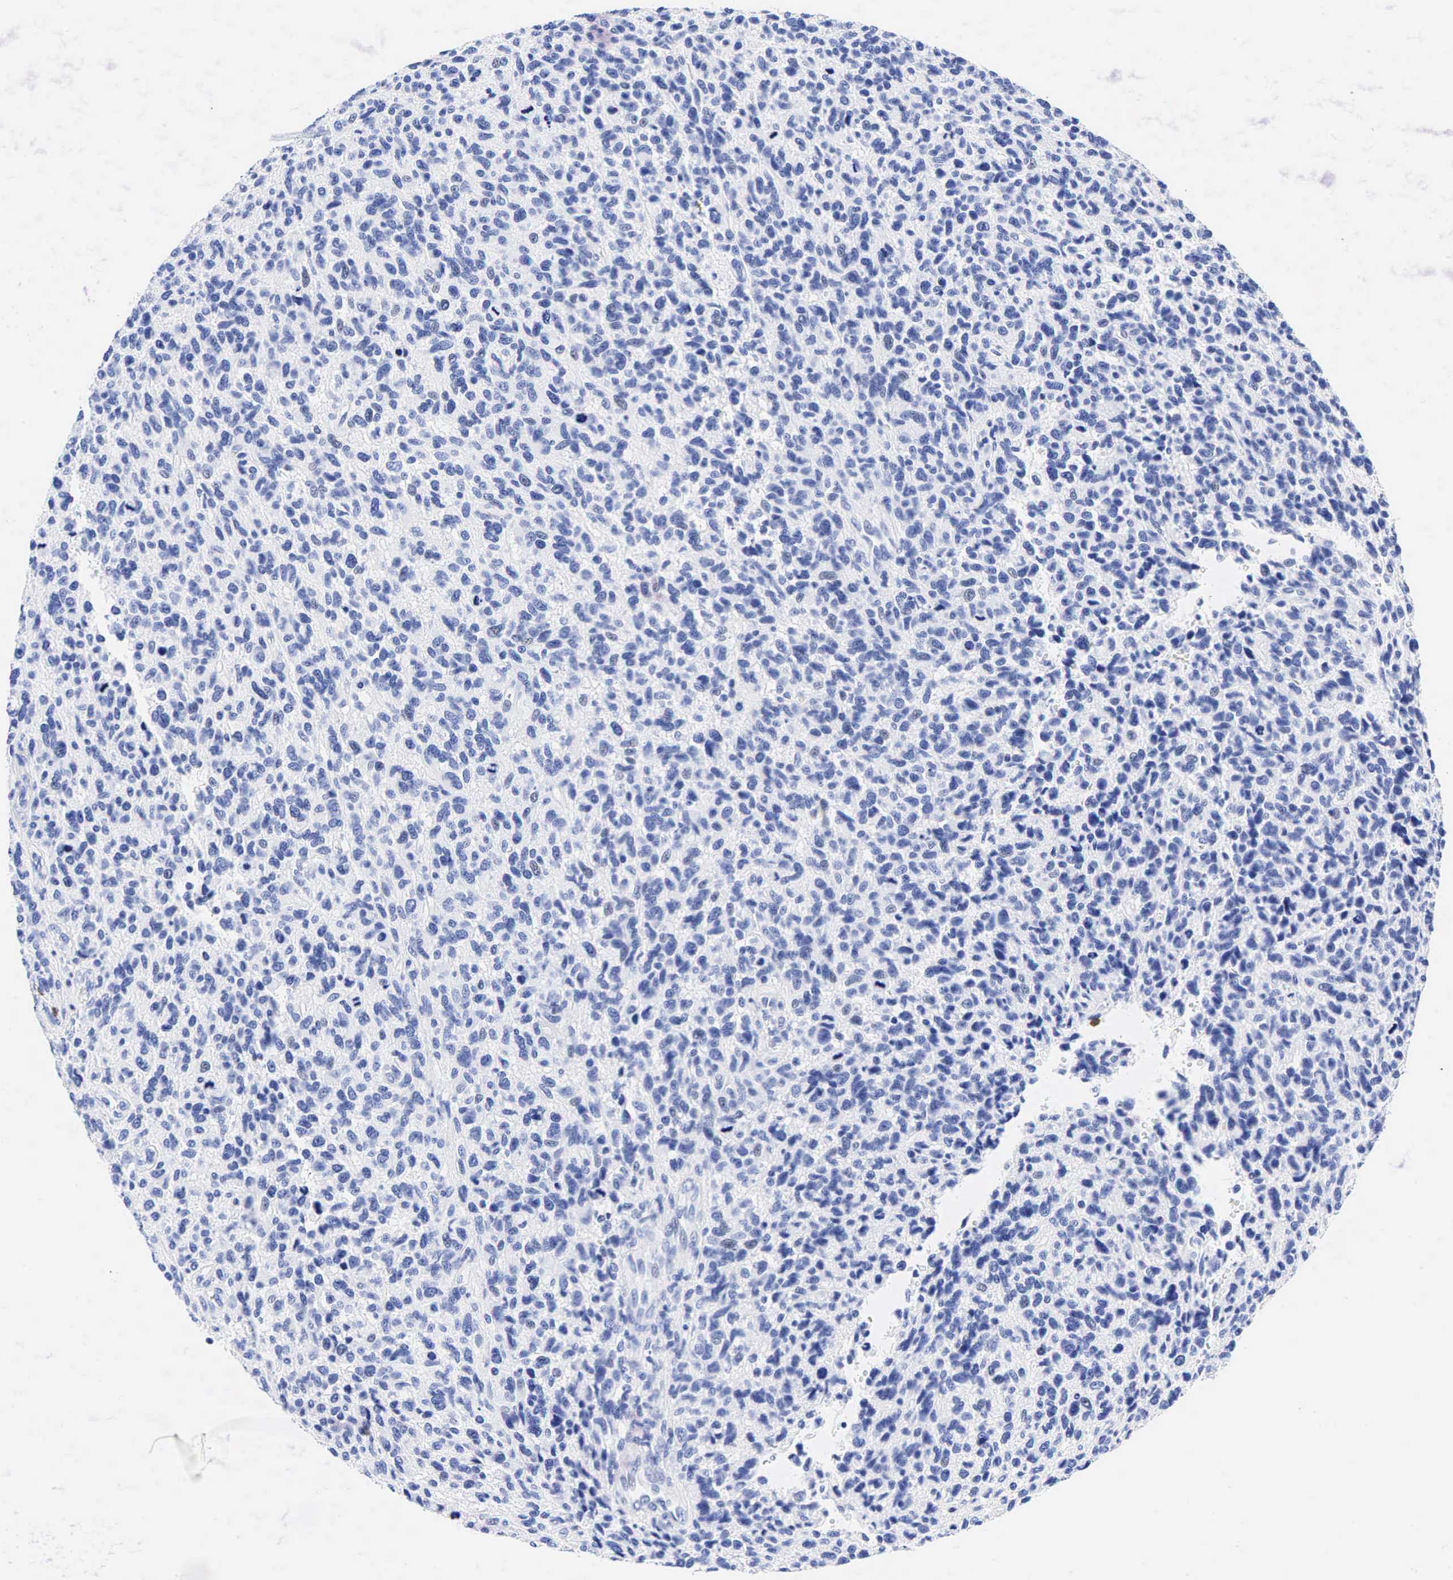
{"staining": {"intensity": "negative", "quantity": "none", "location": "none"}, "tissue": "glioma", "cell_type": "Tumor cells", "image_type": "cancer", "snomed": [{"axis": "morphology", "description": "Glioma, malignant, High grade"}, {"axis": "topography", "description": "Brain"}], "caption": "A high-resolution image shows immunohistochemistry (IHC) staining of glioma, which displays no significant expression in tumor cells.", "gene": "FUT4", "patient": {"sex": "male", "age": 77}}